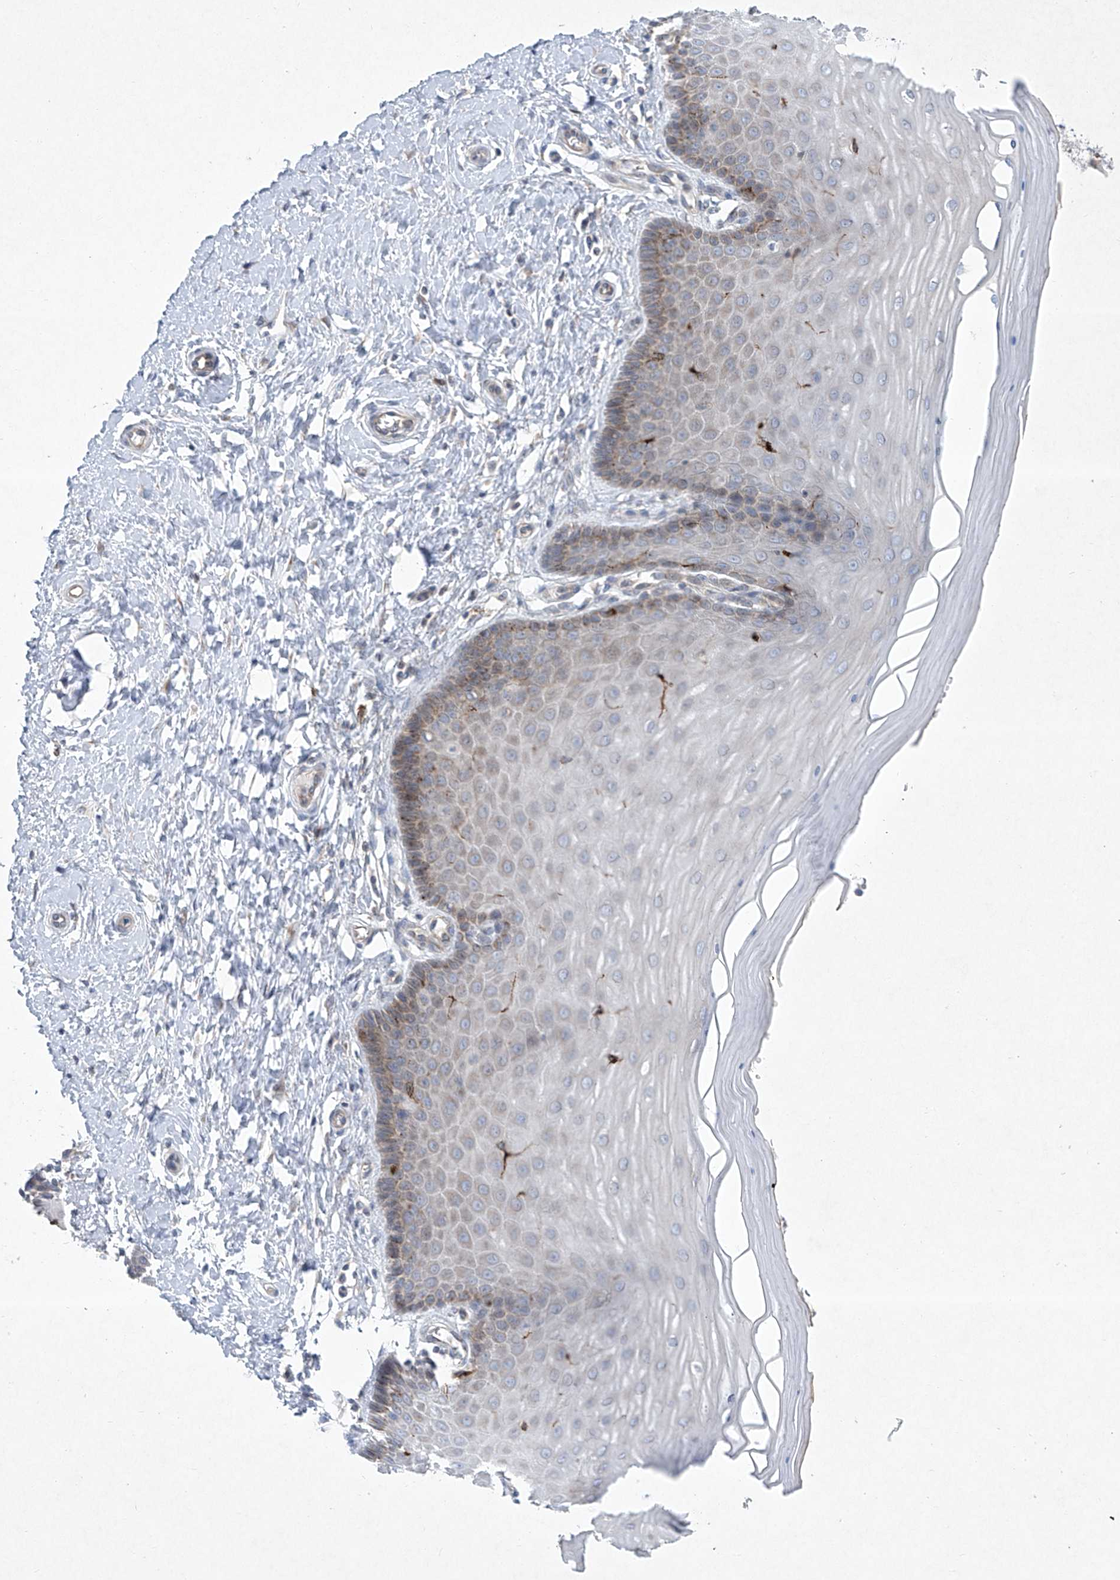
{"staining": {"intensity": "weak", "quantity": "25%-75%", "location": "cytoplasmic/membranous"}, "tissue": "cervix", "cell_type": "Glandular cells", "image_type": "normal", "snomed": [{"axis": "morphology", "description": "Normal tissue, NOS"}, {"axis": "topography", "description": "Cervix"}], "caption": "Weak cytoplasmic/membranous protein positivity is seen in approximately 25%-75% of glandular cells in cervix. The protein of interest is shown in brown color, while the nuclei are stained blue.", "gene": "TJAP1", "patient": {"sex": "female", "age": 55}}